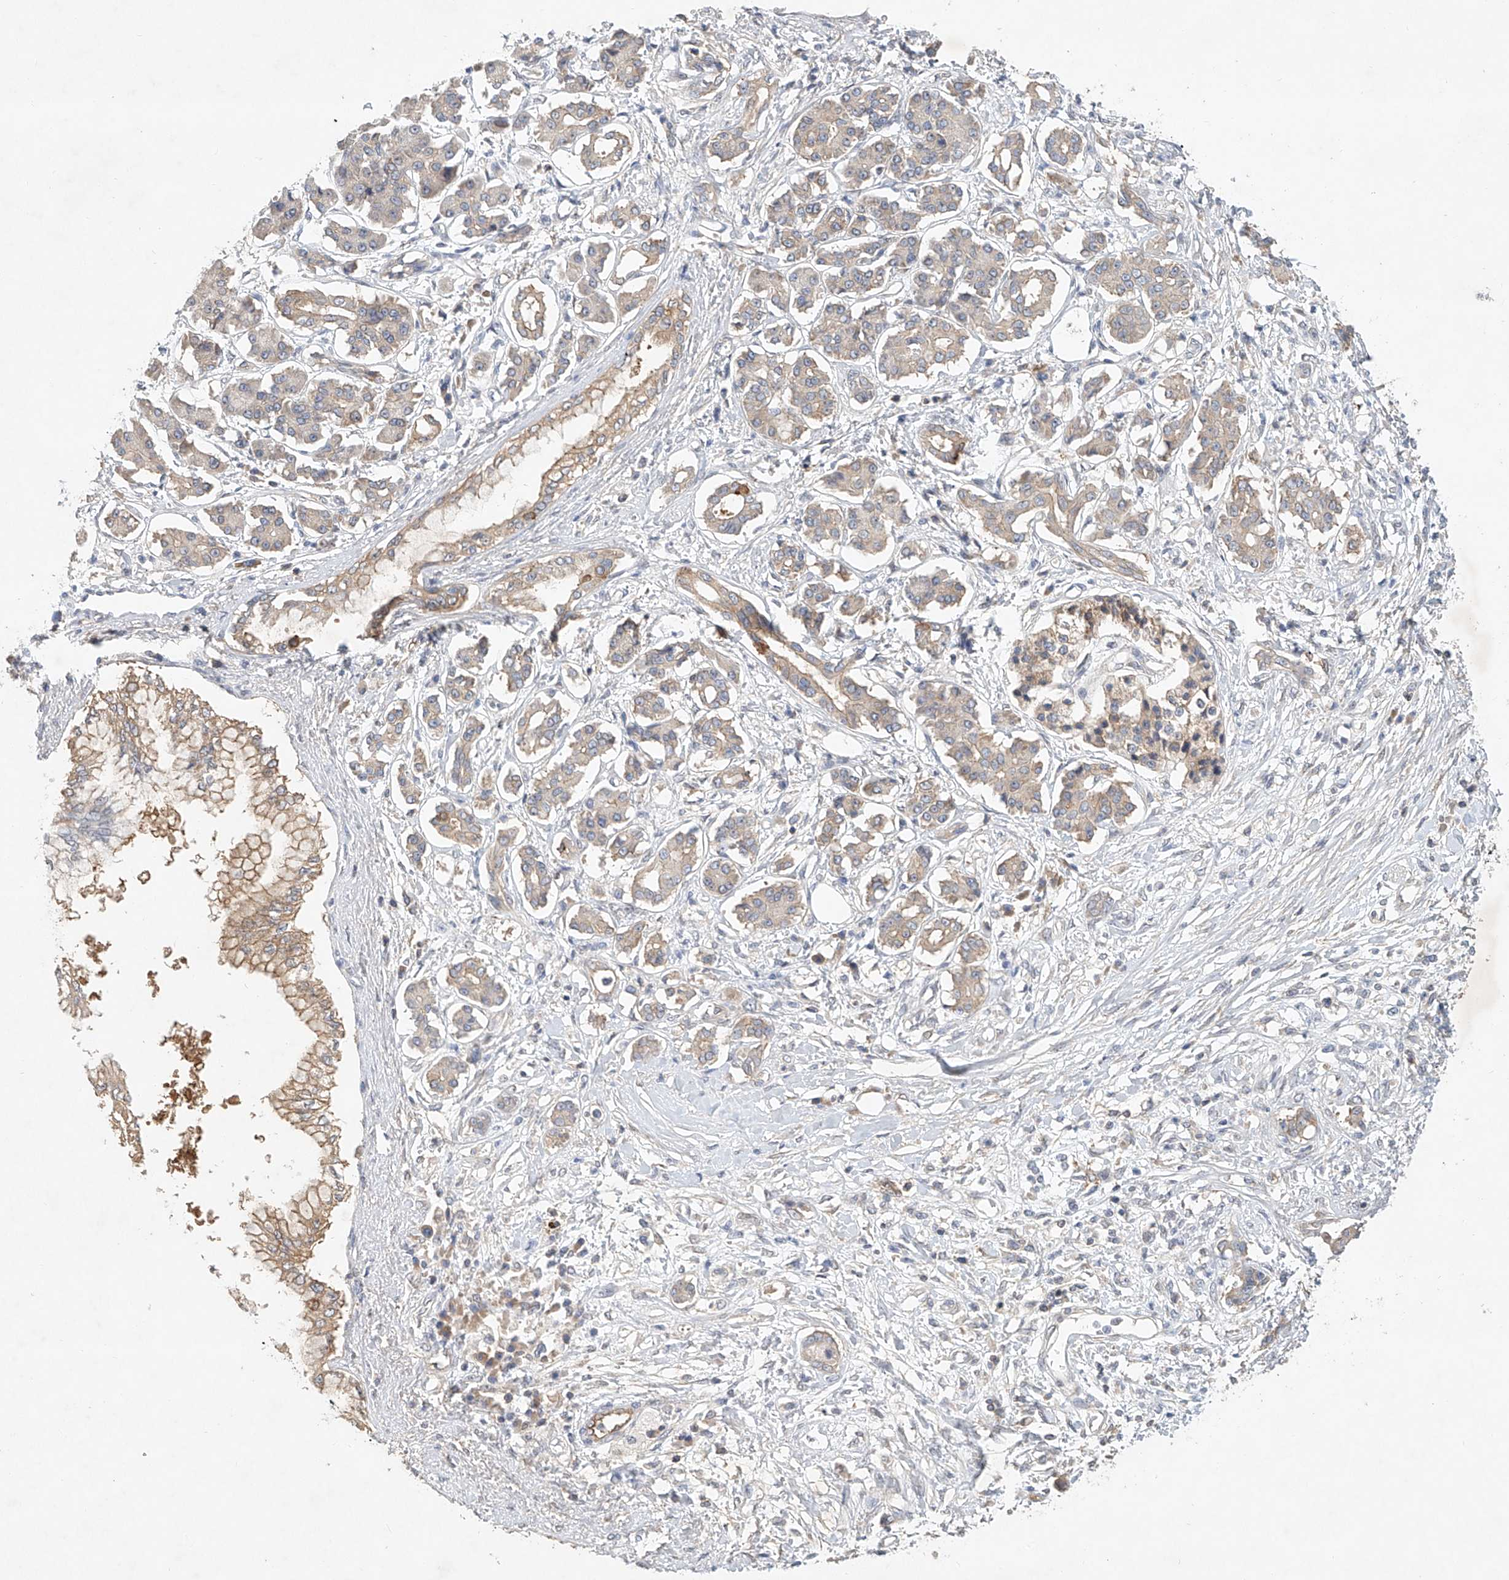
{"staining": {"intensity": "weak", "quantity": "25%-75%", "location": "cytoplasmic/membranous"}, "tissue": "pancreatic cancer", "cell_type": "Tumor cells", "image_type": "cancer", "snomed": [{"axis": "morphology", "description": "Adenocarcinoma, NOS"}, {"axis": "topography", "description": "Pancreas"}], "caption": "Pancreatic adenocarcinoma stained for a protein exhibits weak cytoplasmic/membranous positivity in tumor cells.", "gene": "CARMIL1", "patient": {"sex": "female", "age": 56}}